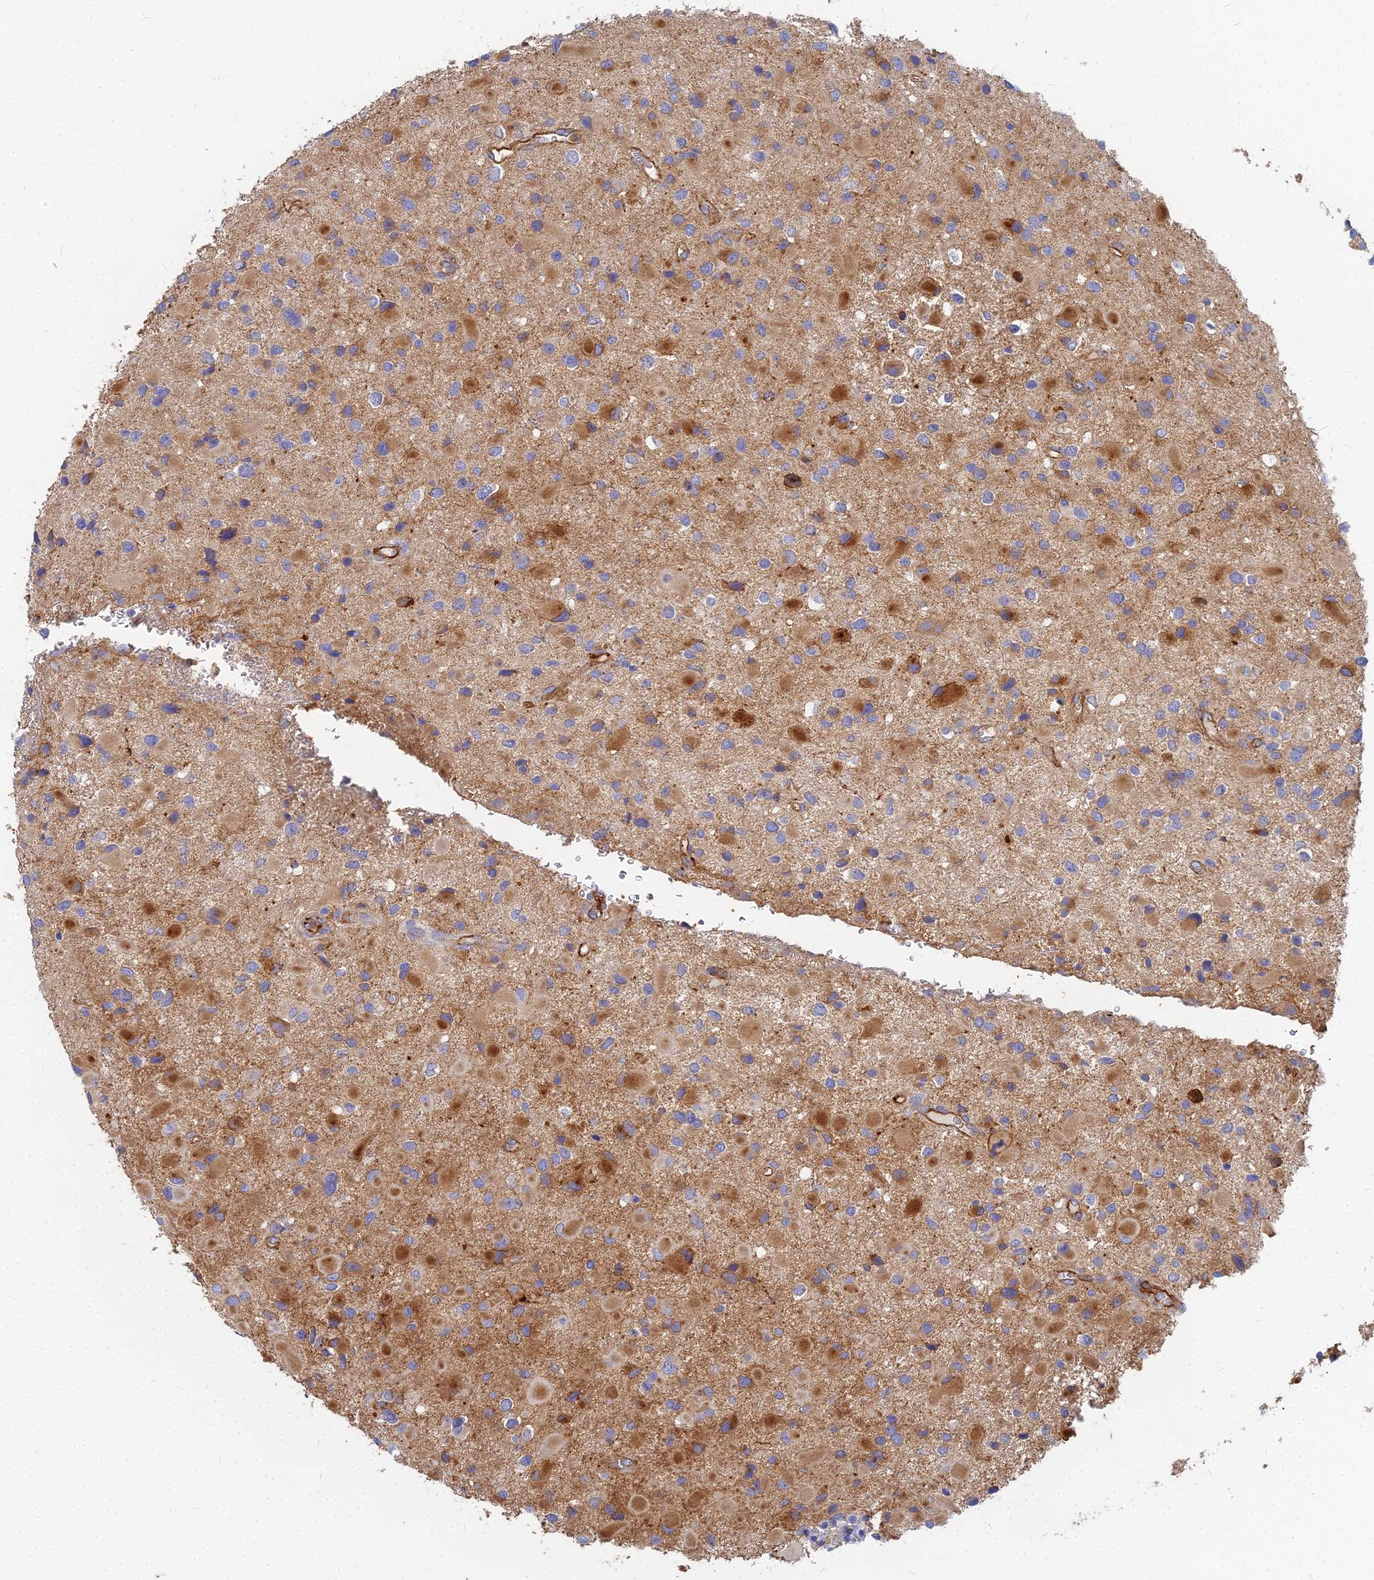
{"staining": {"intensity": "moderate", "quantity": ">75%", "location": "cytoplasmic/membranous"}, "tissue": "glioma", "cell_type": "Tumor cells", "image_type": "cancer", "snomed": [{"axis": "morphology", "description": "Glioma, malignant, Low grade"}, {"axis": "topography", "description": "Brain"}], "caption": "Malignant glioma (low-grade) stained with a protein marker demonstrates moderate staining in tumor cells.", "gene": "VAT1", "patient": {"sex": "female", "age": 32}}